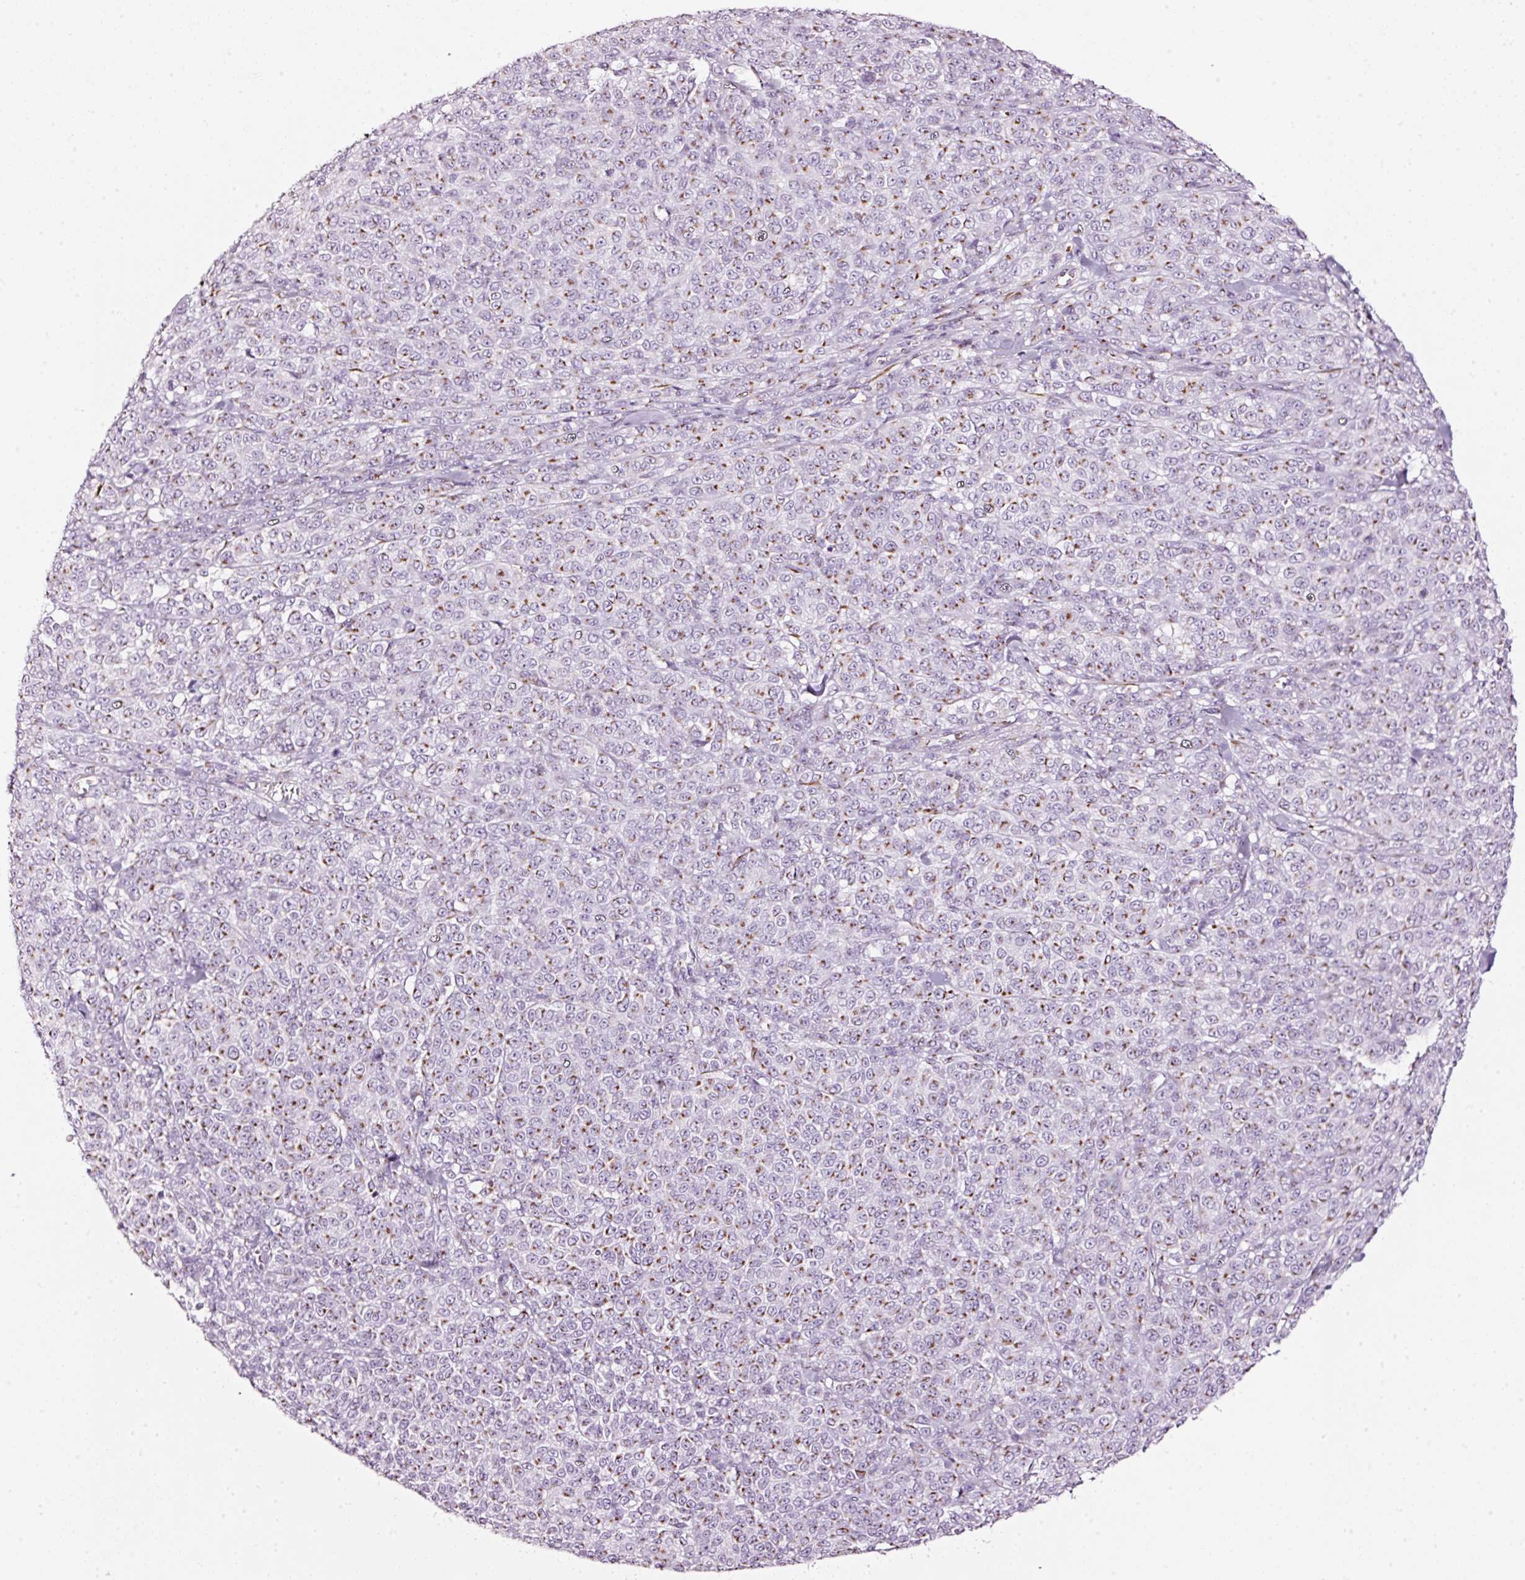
{"staining": {"intensity": "moderate", "quantity": "25%-75%", "location": "cytoplasmic/membranous"}, "tissue": "melanoma", "cell_type": "Tumor cells", "image_type": "cancer", "snomed": [{"axis": "morphology", "description": "Normal tissue, NOS"}, {"axis": "morphology", "description": "Malignant melanoma, NOS"}, {"axis": "topography", "description": "Skin"}], "caption": "Protein staining reveals moderate cytoplasmic/membranous staining in about 25%-75% of tumor cells in melanoma. Nuclei are stained in blue.", "gene": "SDF4", "patient": {"sex": "female", "age": 34}}